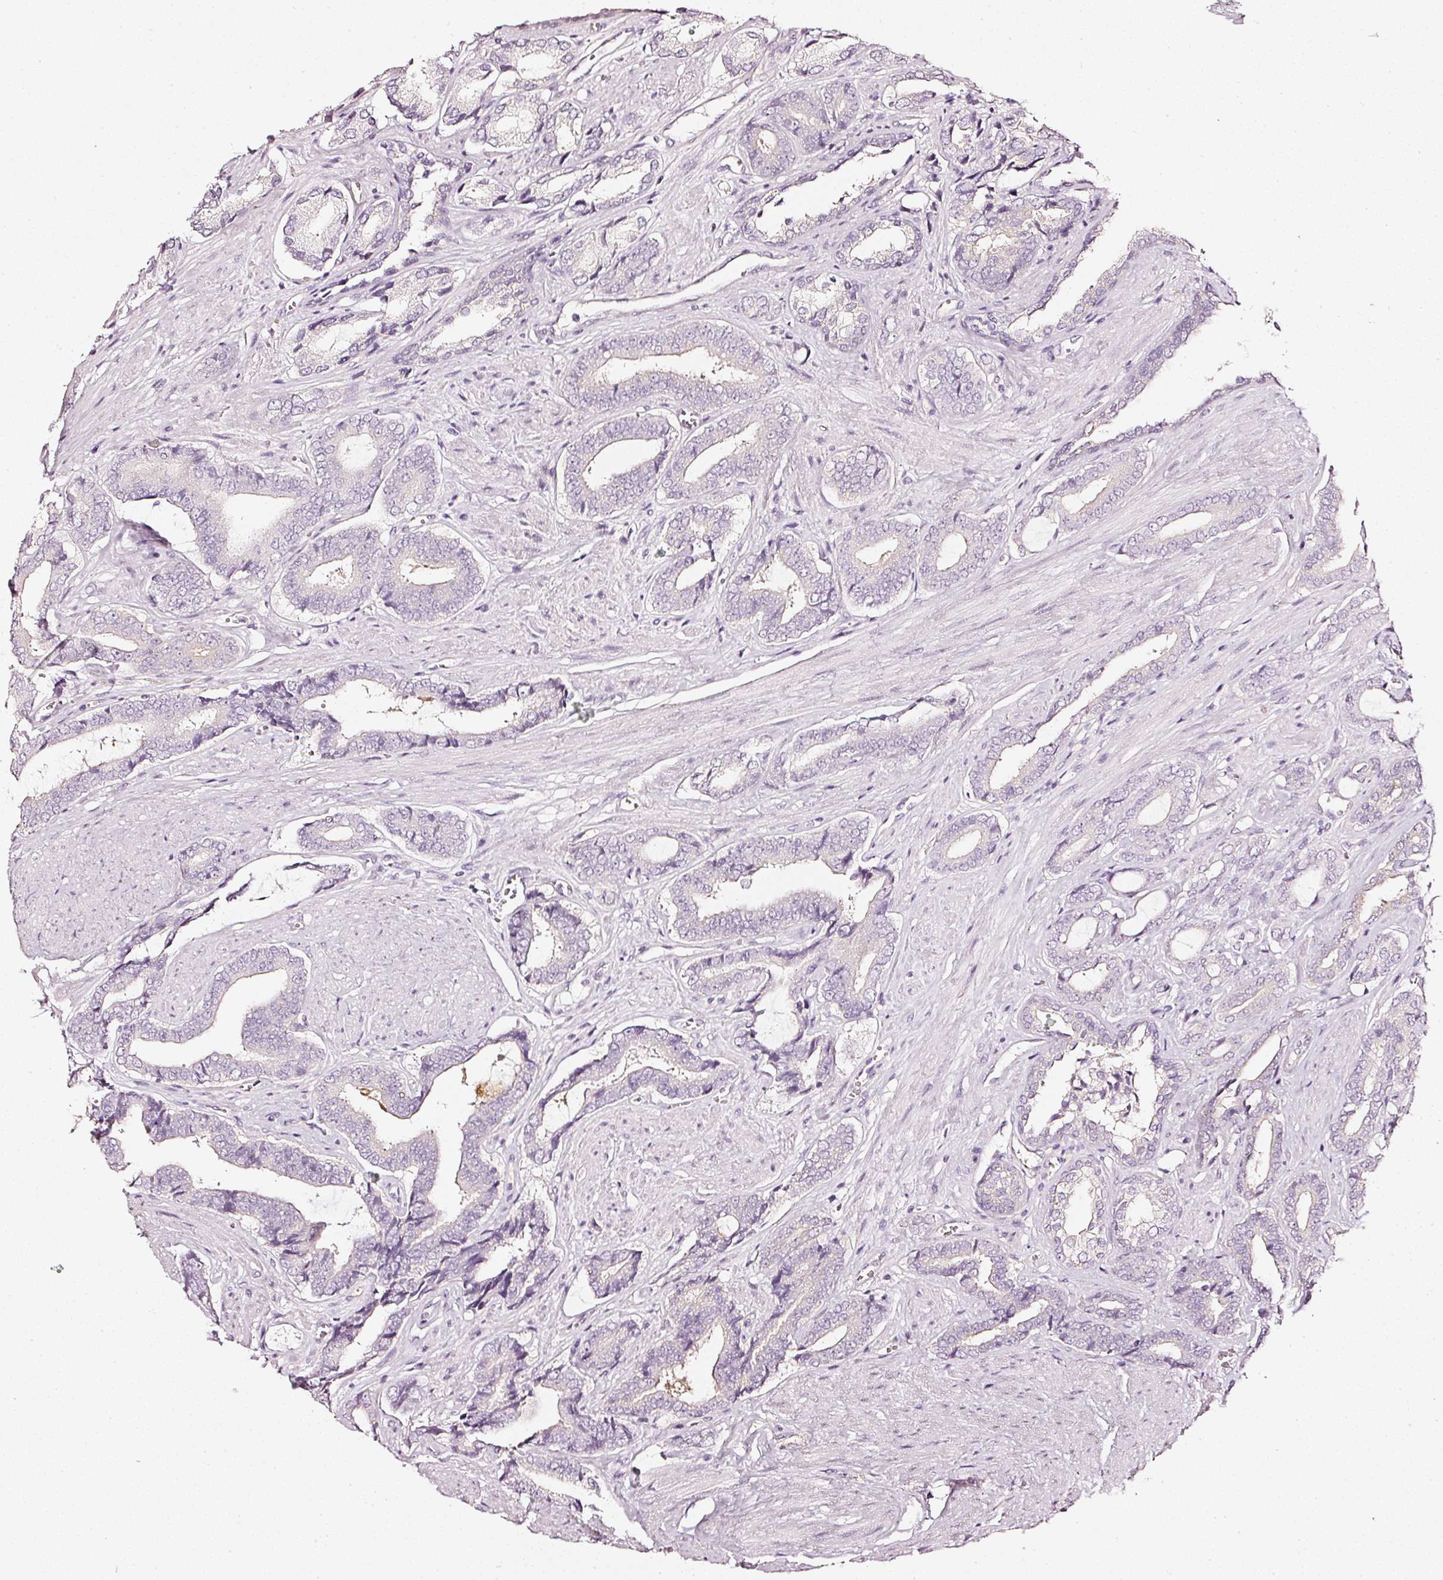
{"staining": {"intensity": "negative", "quantity": "none", "location": "none"}, "tissue": "prostate cancer", "cell_type": "Tumor cells", "image_type": "cancer", "snomed": [{"axis": "morphology", "description": "Adenocarcinoma, NOS"}, {"axis": "topography", "description": "Prostate and seminal vesicle, NOS"}], "caption": "IHC micrograph of human prostate adenocarcinoma stained for a protein (brown), which displays no expression in tumor cells. The staining was performed using DAB to visualize the protein expression in brown, while the nuclei were stained in blue with hematoxylin (Magnification: 20x).", "gene": "CNP", "patient": {"sex": "male", "age": 76}}